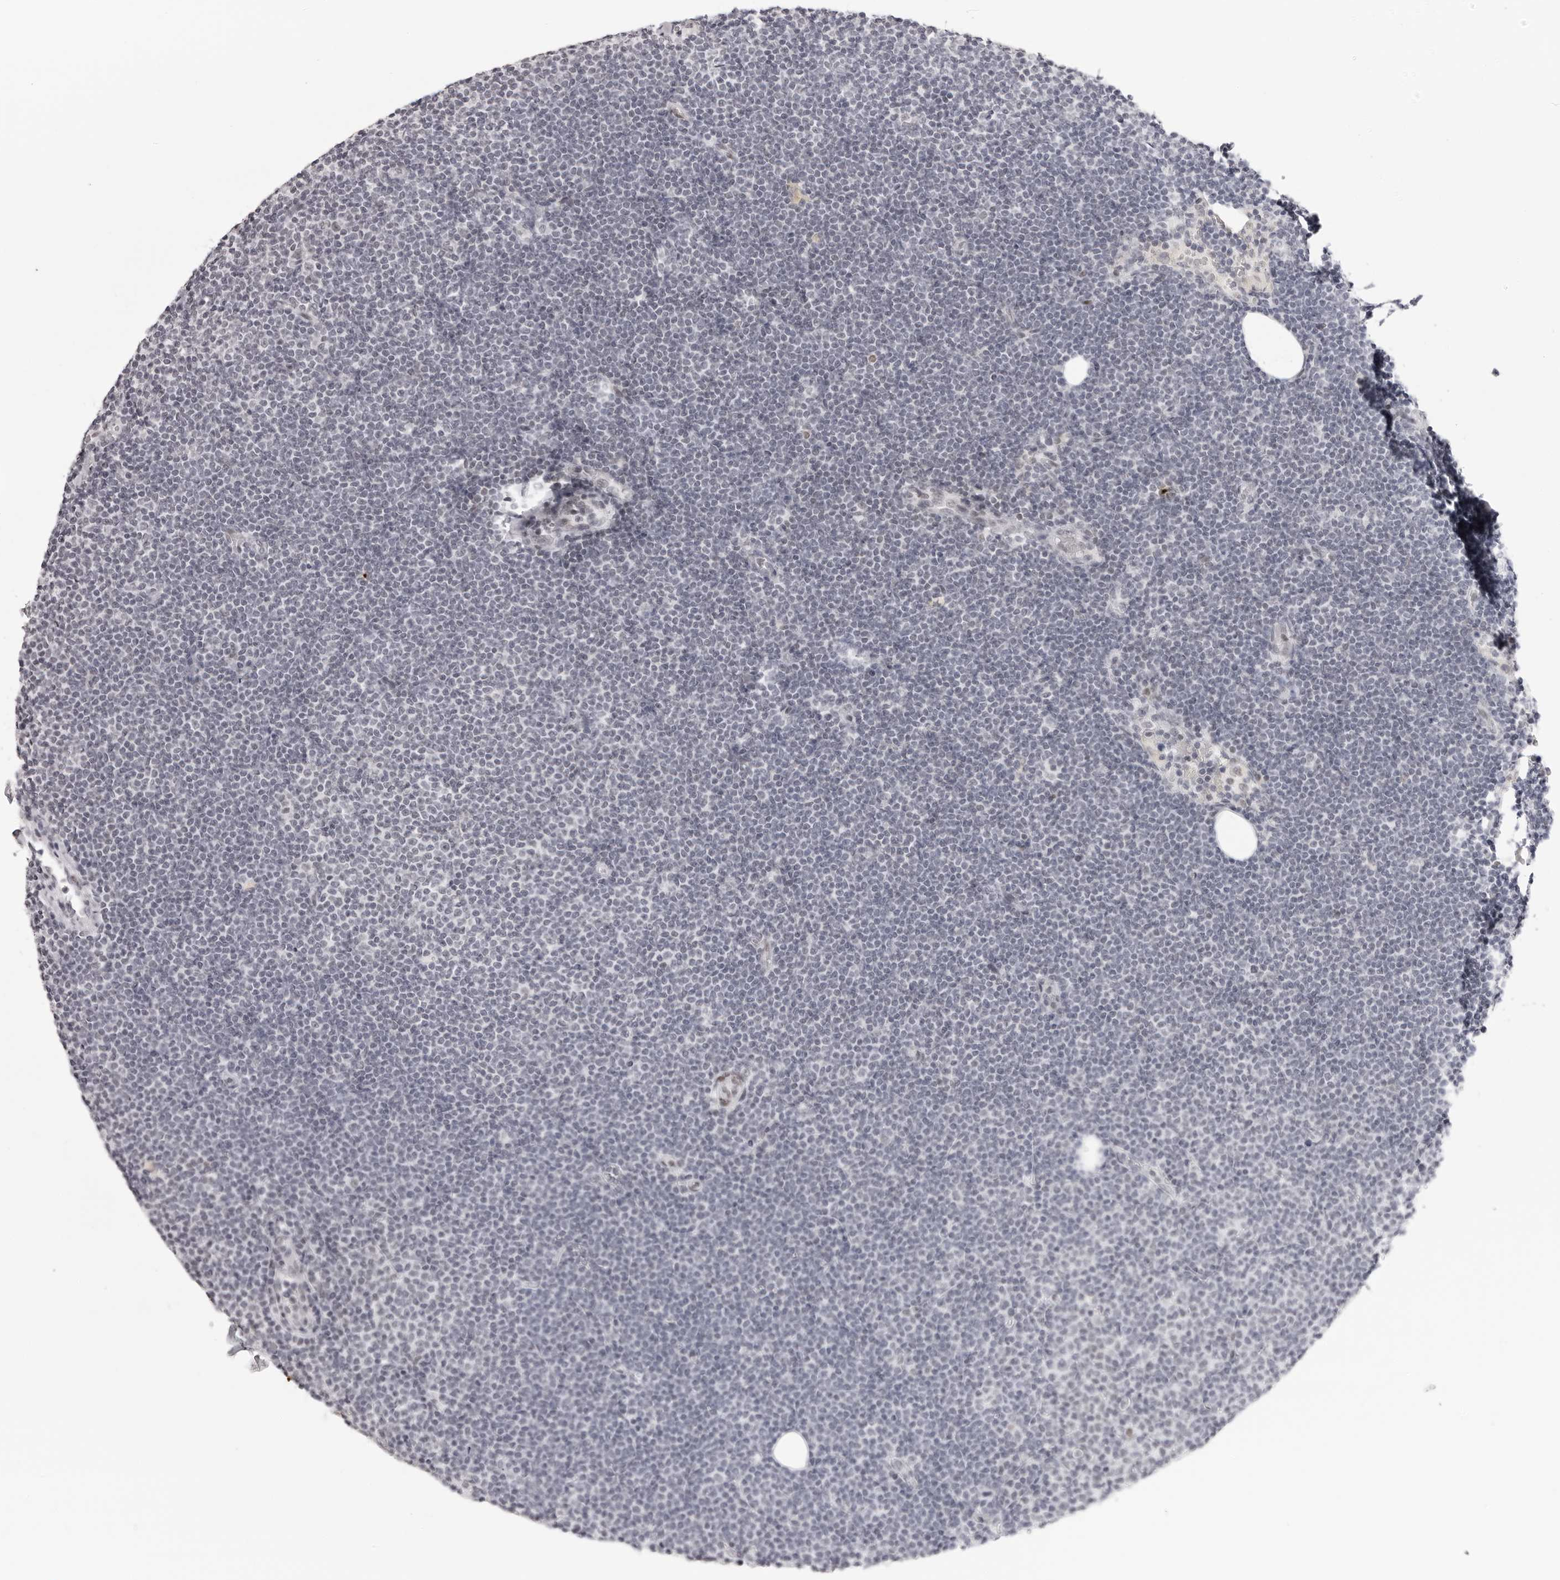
{"staining": {"intensity": "negative", "quantity": "none", "location": "none"}, "tissue": "lymphoma", "cell_type": "Tumor cells", "image_type": "cancer", "snomed": [{"axis": "morphology", "description": "Malignant lymphoma, non-Hodgkin's type, Low grade"}, {"axis": "topography", "description": "Lymph node"}], "caption": "Immunohistochemistry of low-grade malignant lymphoma, non-Hodgkin's type exhibits no expression in tumor cells.", "gene": "MAFK", "patient": {"sex": "female", "age": 53}}